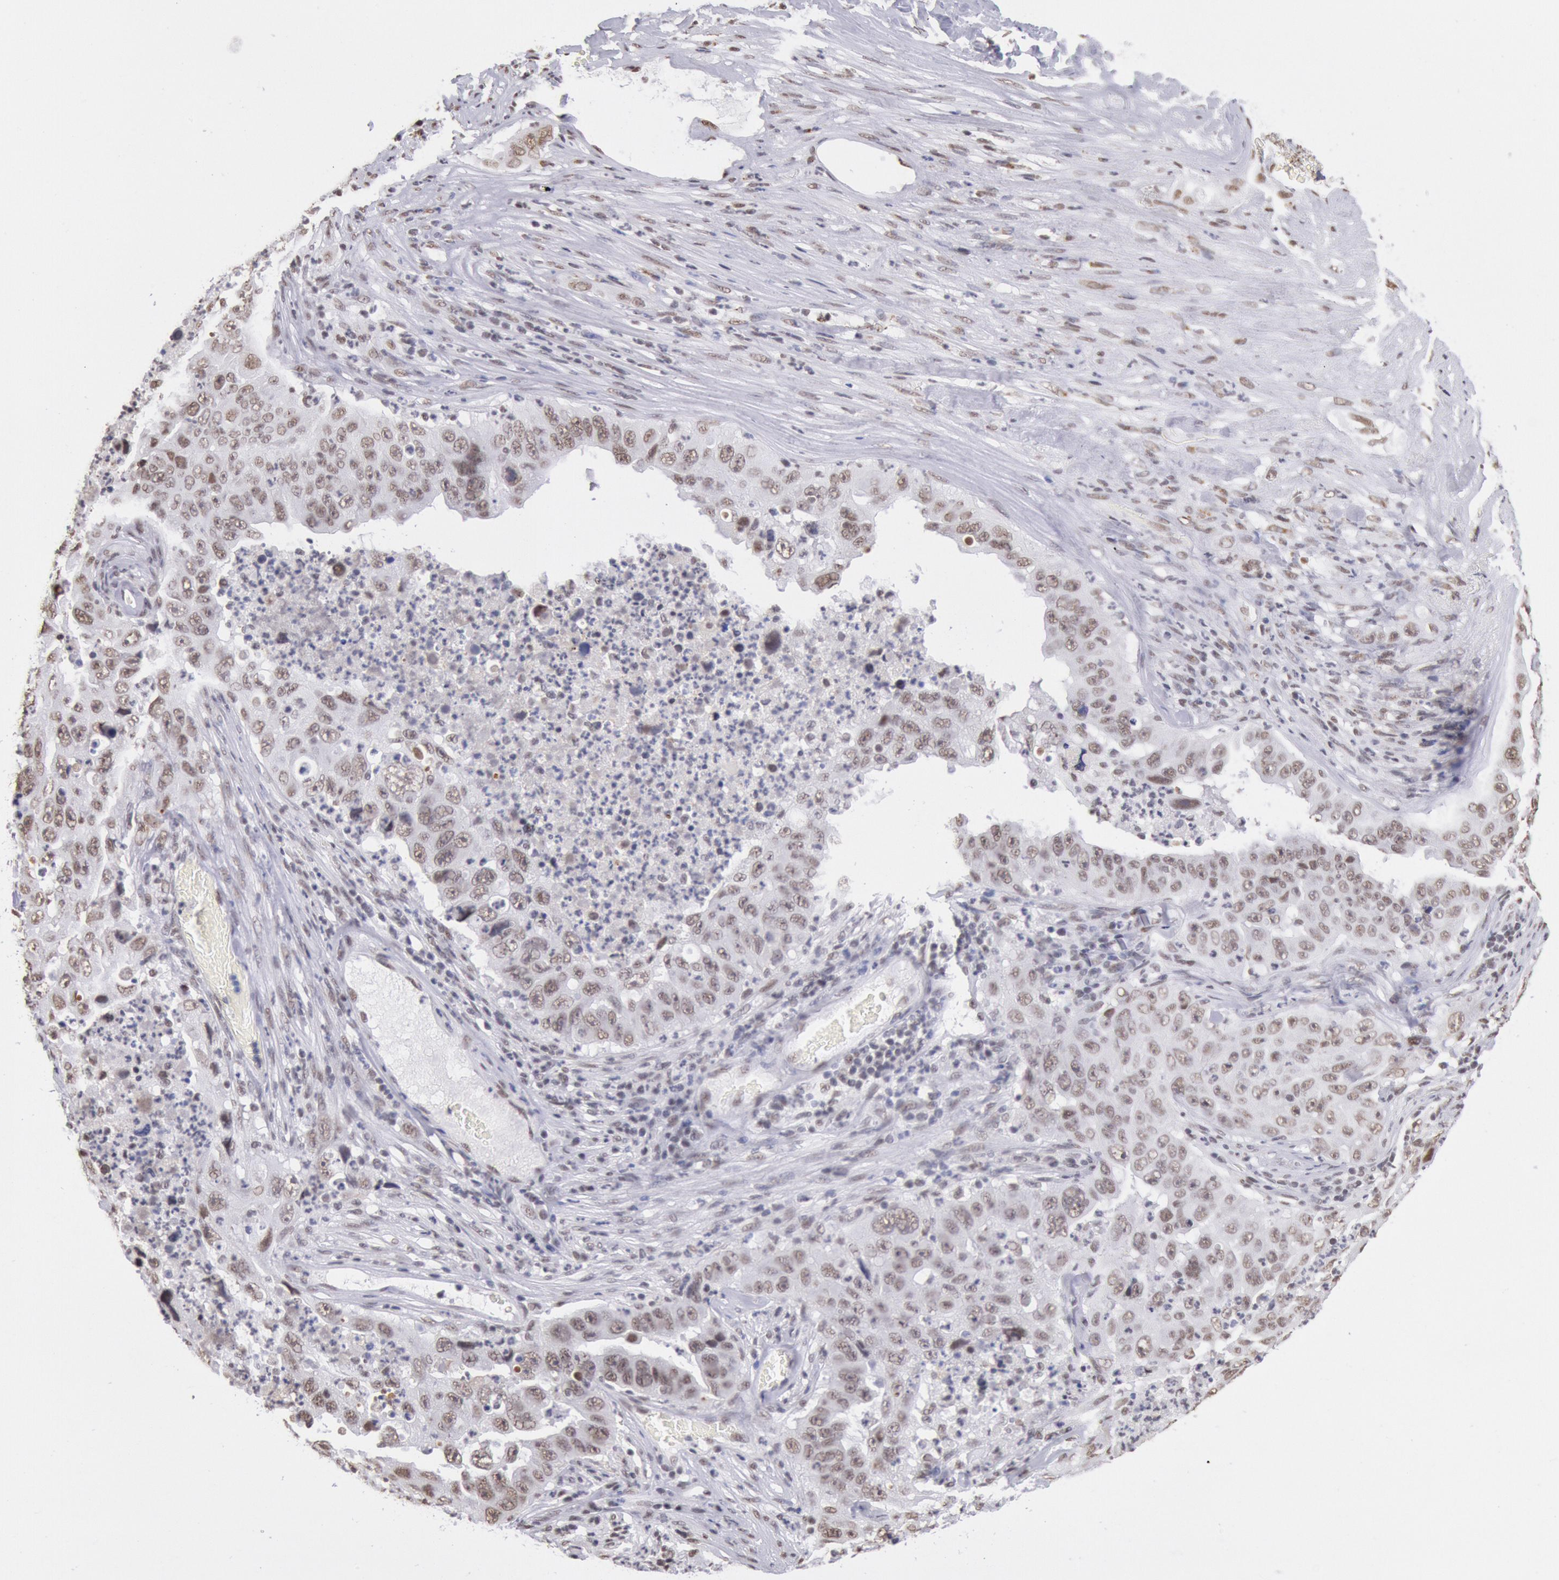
{"staining": {"intensity": "weak", "quantity": ">75%", "location": "nuclear"}, "tissue": "lung cancer", "cell_type": "Tumor cells", "image_type": "cancer", "snomed": [{"axis": "morphology", "description": "Squamous cell carcinoma, NOS"}, {"axis": "topography", "description": "Lung"}], "caption": "Immunohistochemical staining of squamous cell carcinoma (lung) reveals low levels of weak nuclear protein positivity in about >75% of tumor cells.", "gene": "SNRPD3", "patient": {"sex": "male", "age": 64}}